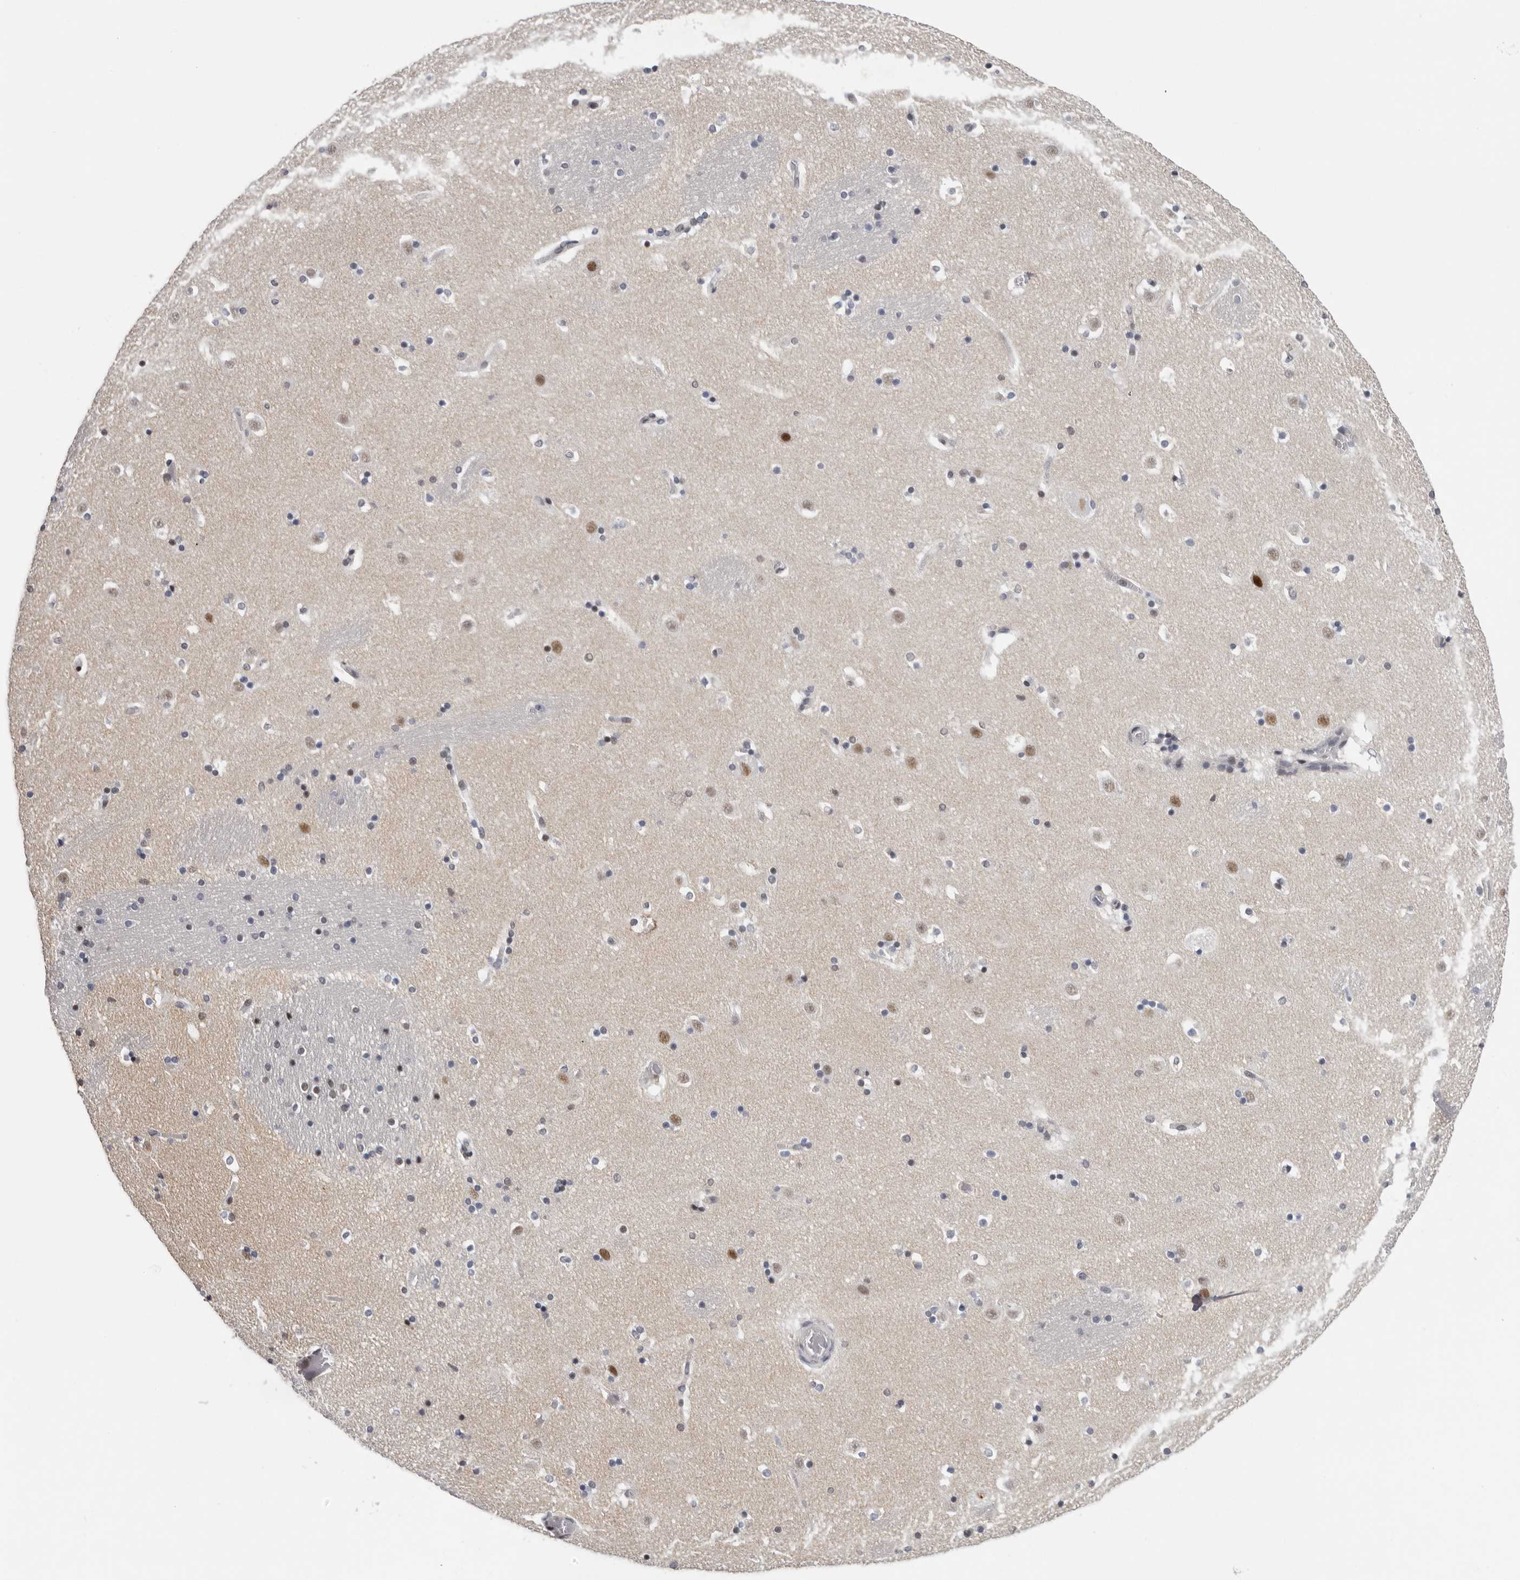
{"staining": {"intensity": "negative", "quantity": "none", "location": "none"}, "tissue": "caudate", "cell_type": "Glial cells", "image_type": "normal", "snomed": [{"axis": "morphology", "description": "Normal tissue, NOS"}, {"axis": "topography", "description": "Lateral ventricle wall"}], "caption": "Glial cells show no significant protein expression in unremarkable caudate. (DAB IHC, high magnification).", "gene": "KIF2B", "patient": {"sex": "male", "age": 45}}